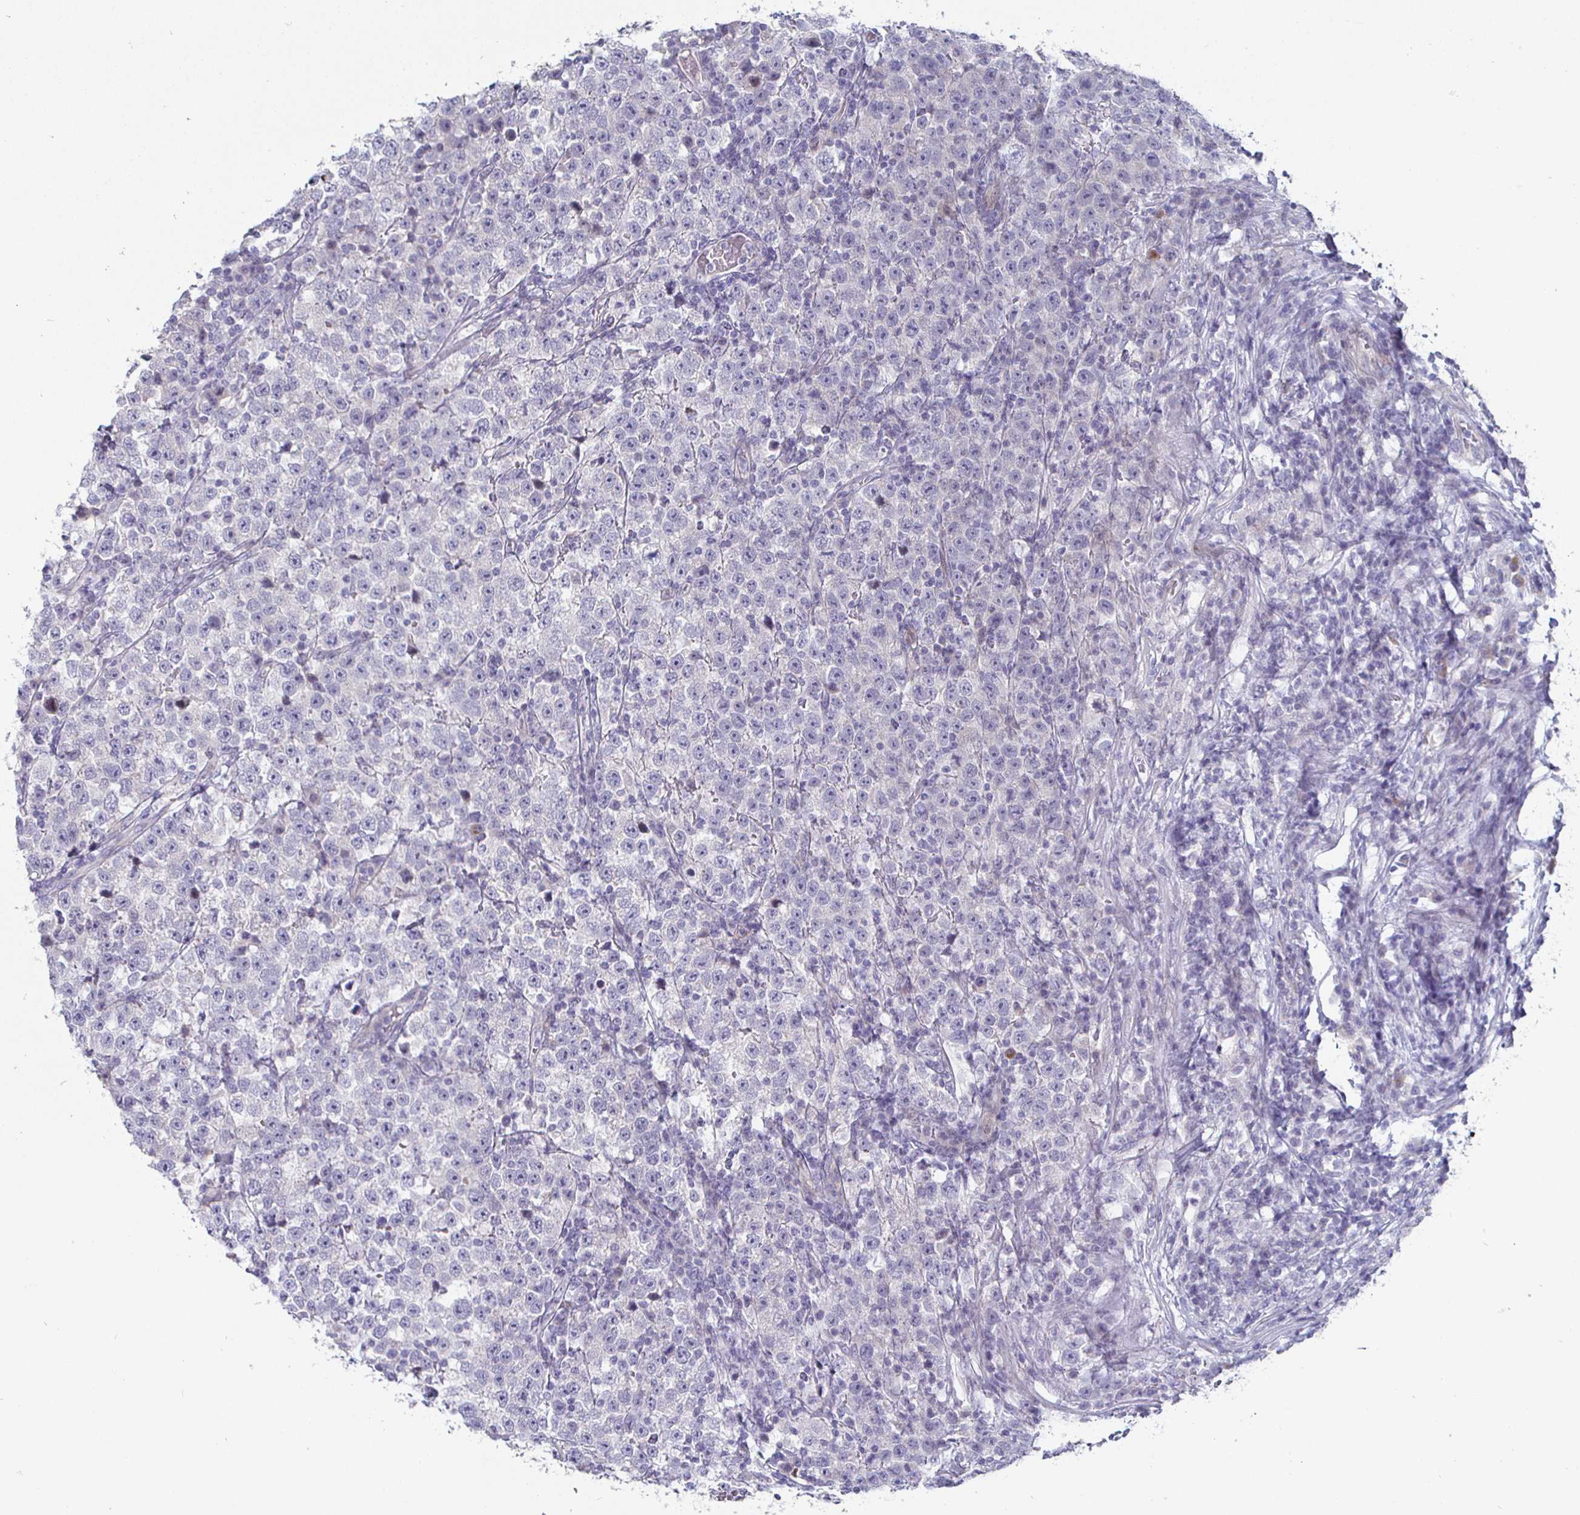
{"staining": {"intensity": "negative", "quantity": "none", "location": "none"}, "tissue": "testis cancer", "cell_type": "Tumor cells", "image_type": "cancer", "snomed": [{"axis": "morphology", "description": "Seminoma, NOS"}, {"axis": "topography", "description": "Testis"}], "caption": "IHC histopathology image of testis cancer (seminoma) stained for a protein (brown), which demonstrates no expression in tumor cells. (Brightfield microscopy of DAB (3,3'-diaminobenzidine) immunohistochemistry at high magnification).", "gene": "DMRTB1", "patient": {"sex": "male", "age": 43}}